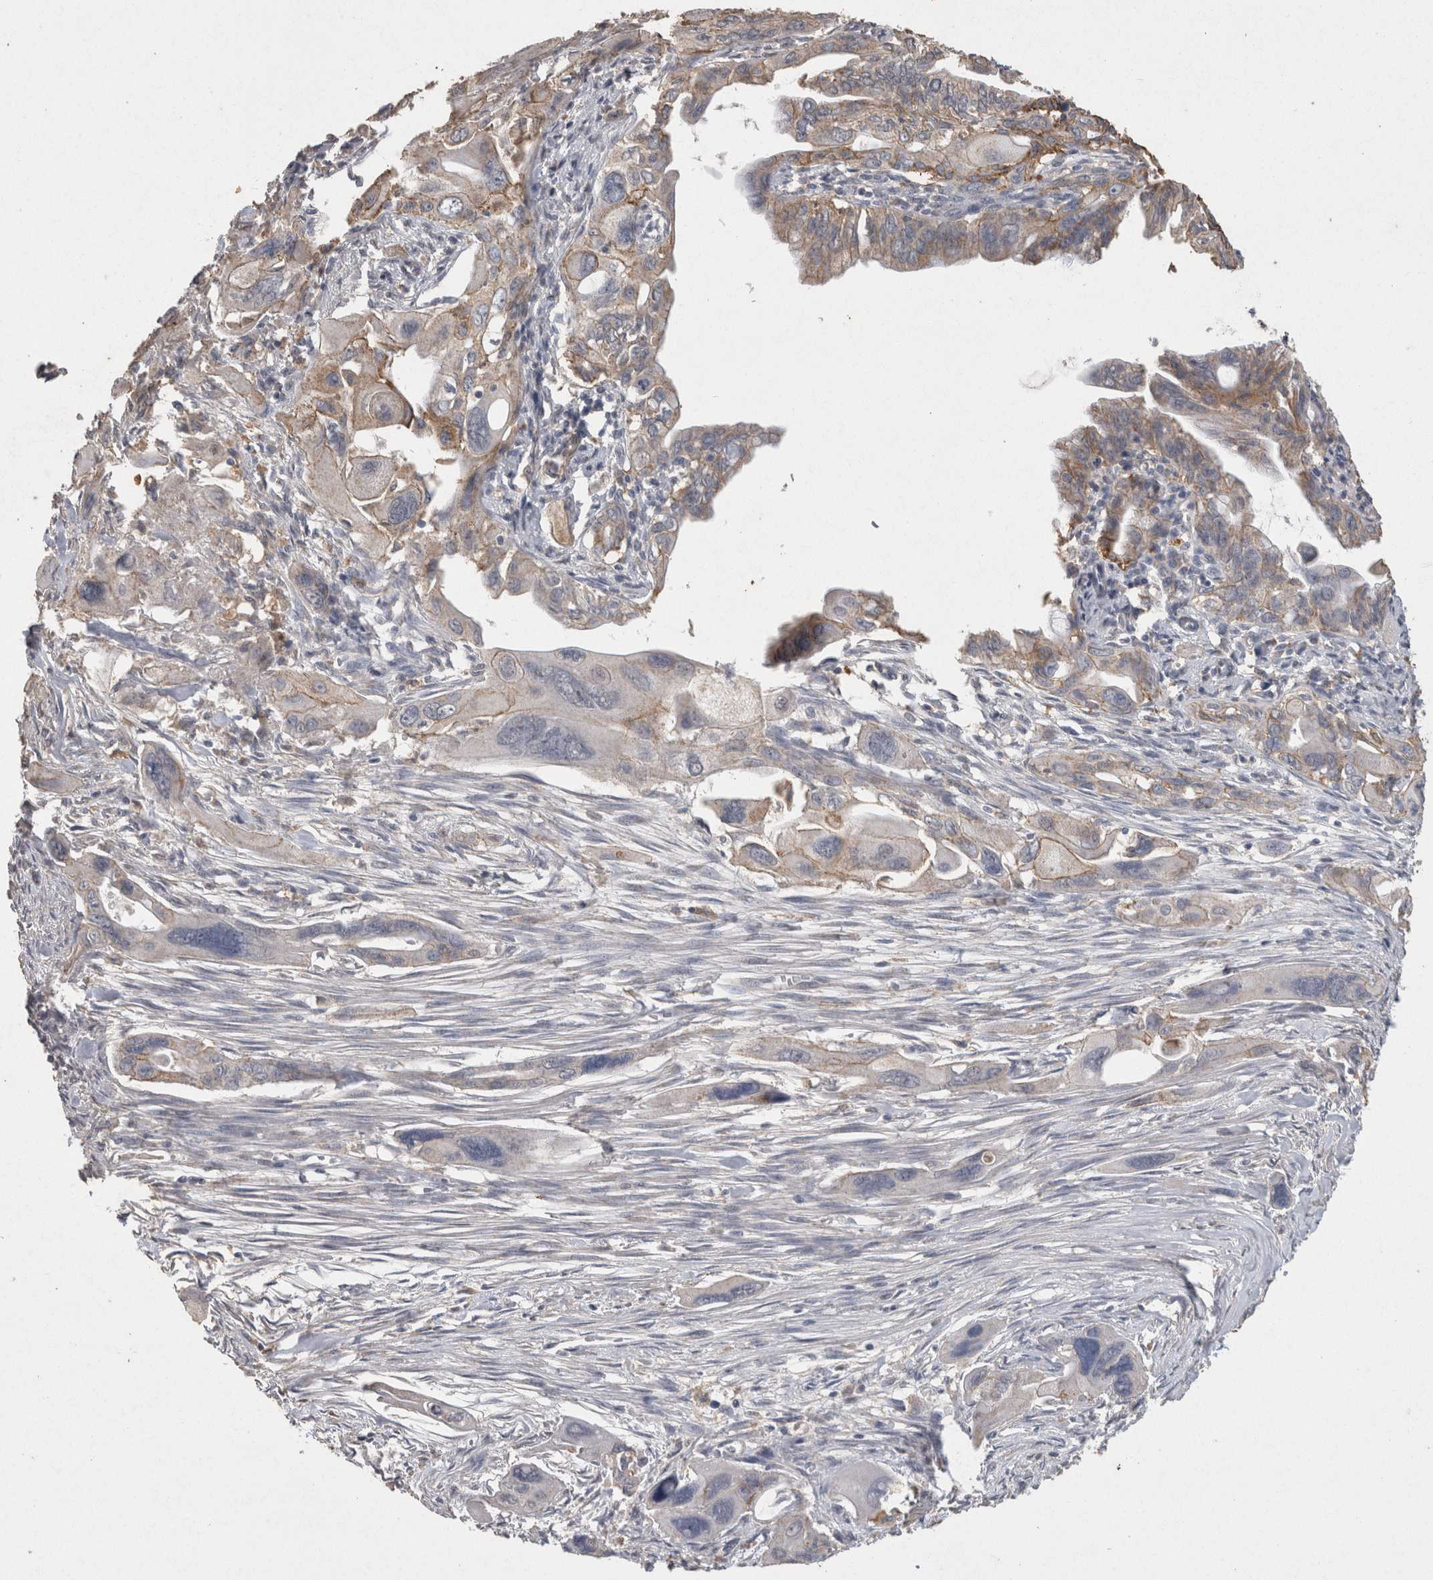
{"staining": {"intensity": "weak", "quantity": "<25%", "location": "cytoplasmic/membranous"}, "tissue": "pancreatic cancer", "cell_type": "Tumor cells", "image_type": "cancer", "snomed": [{"axis": "morphology", "description": "Adenocarcinoma, NOS"}, {"axis": "topography", "description": "Pancreas"}], "caption": "The photomicrograph reveals no staining of tumor cells in pancreatic cancer (adenocarcinoma). Brightfield microscopy of immunohistochemistry stained with DAB (brown) and hematoxylin (blue), captured at high magnification.", "gene": "CNTFR", "patient": {"sex": "male", "age": 73}}